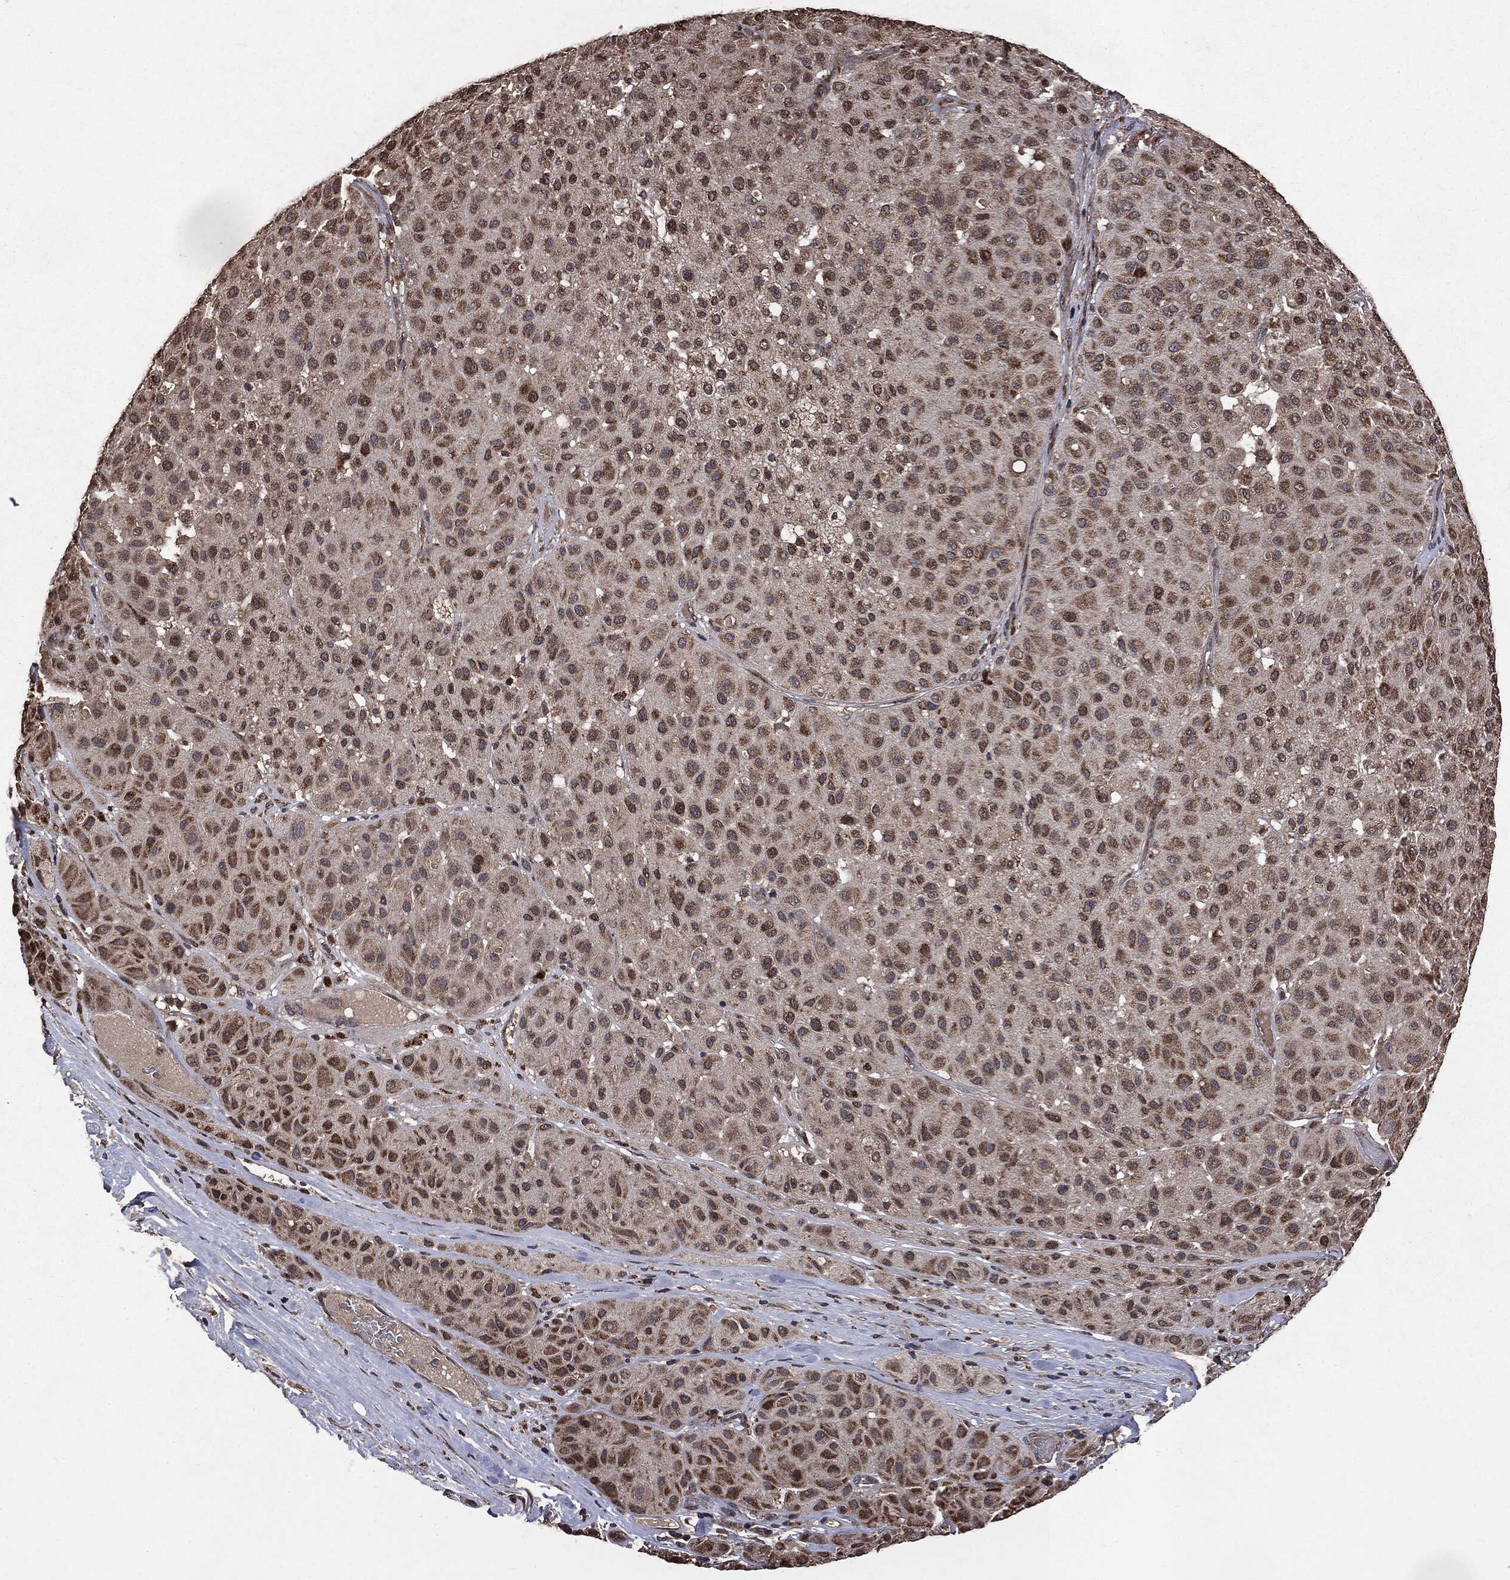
{"staining": {"intensity": "strong", "quantity": "<25%", "location": "cytoplasmic/membranous,nuclear"}, "tissue": "melanoma", "cell_type": "Tumor cells", "image_type": "cancer", "snomed": [{"axis": "morphology", "description": "Malignant melanoma, Metastatic site"}, {"axis": "topography", "description": "Smooth muscle"}], "caption": "The image reveals immunohistochemical staining of malignant melanoma (metastatic site). There is strong cytoplasmic/membranous and nuclear staining is identified in about <25% of tumor cells.", "gene": "PPP6R2", "patient": {"sex": "male", "age": 41}}